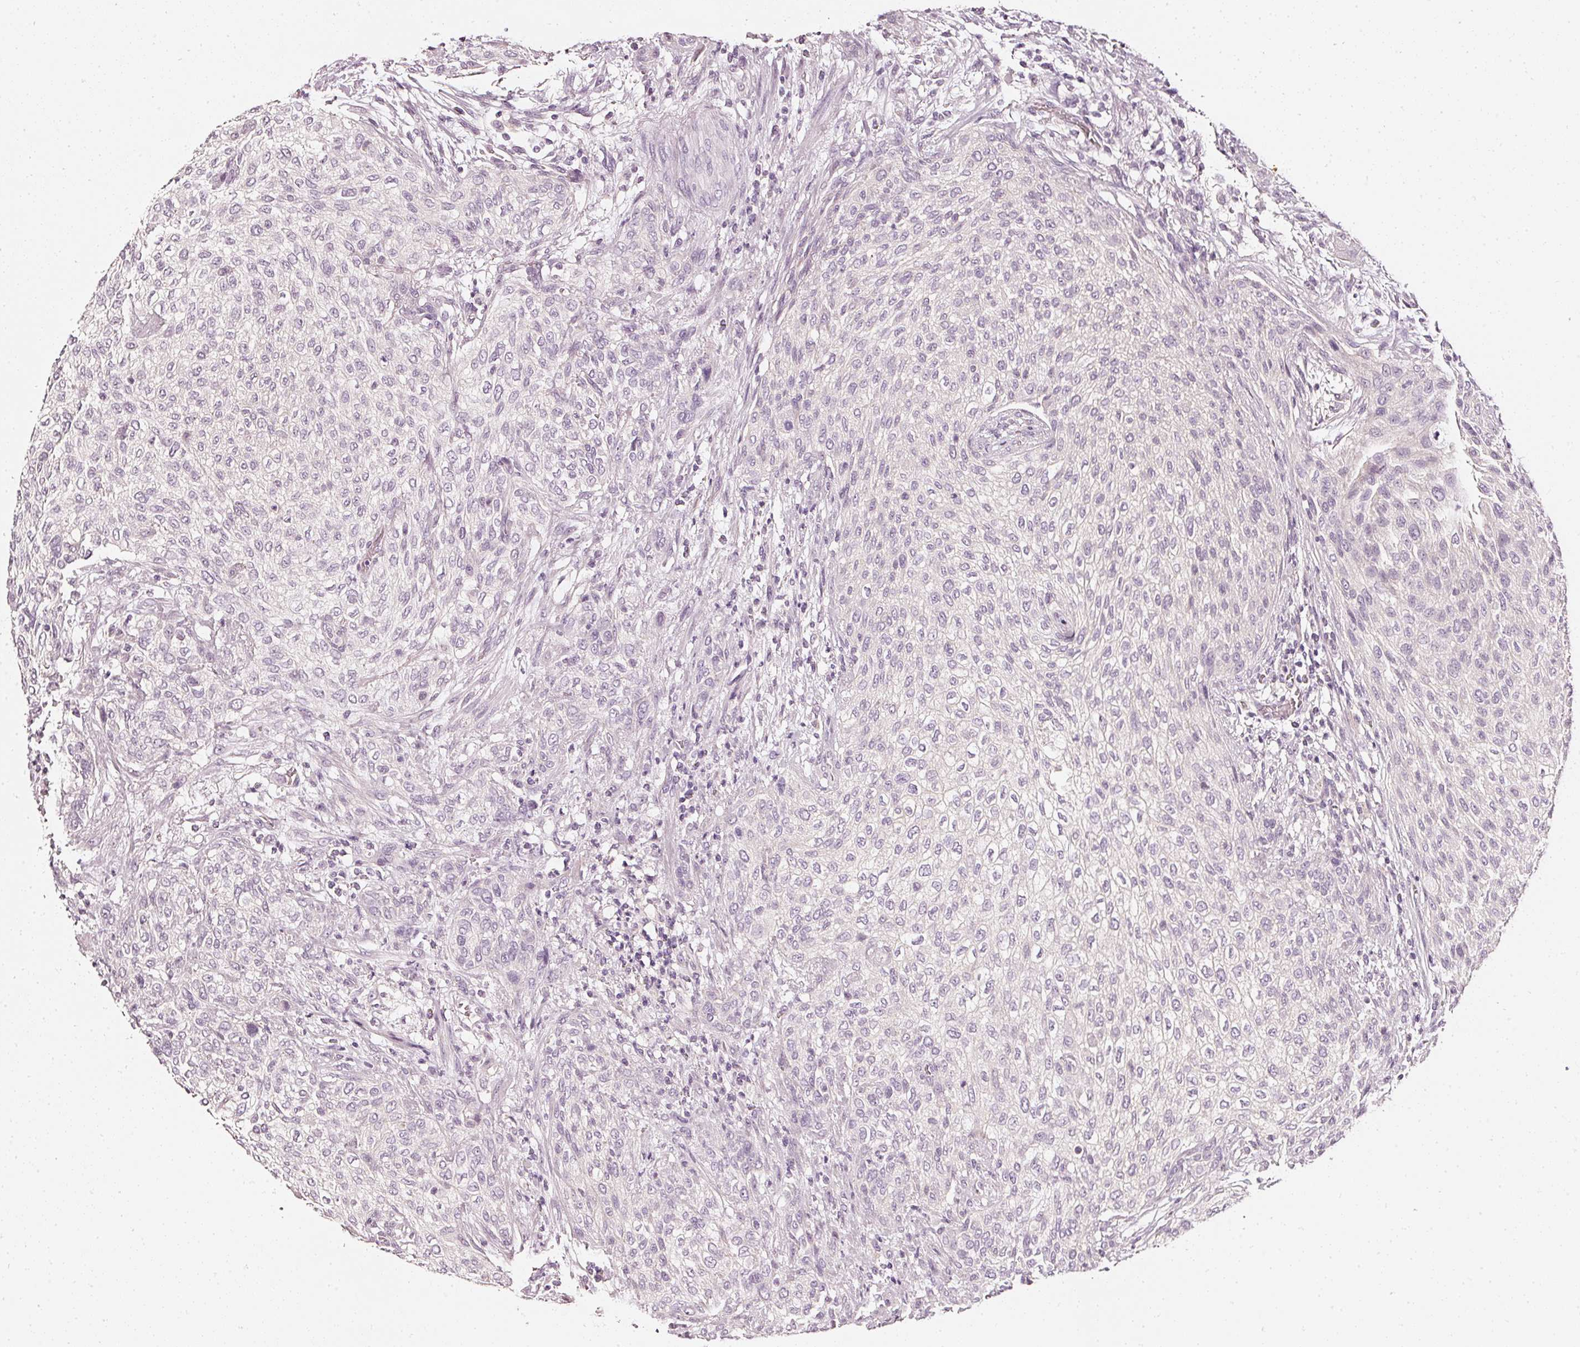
{"staining": {"intensity": "negative", "quantity": "none", "location": "none"}, "tissue": "urothelial cancer", "cell_type": "Tumor cells", "image_type": "cancer", "snomed": [{"axis": "morphology", "description": "Urothelial carcinoma, High grade"}, {"axis": "topography", "description": "Urinary bladder"}], "caption": "High-grade urothelial carcinoma was stained to show a protein in brown. There is no significant expression in tumor cells. (Immunohistochemistry (ihc), brightfield microscopy, high magnification).", "gene": "CNP", "patient": {"sex": "male", "age": 35}}